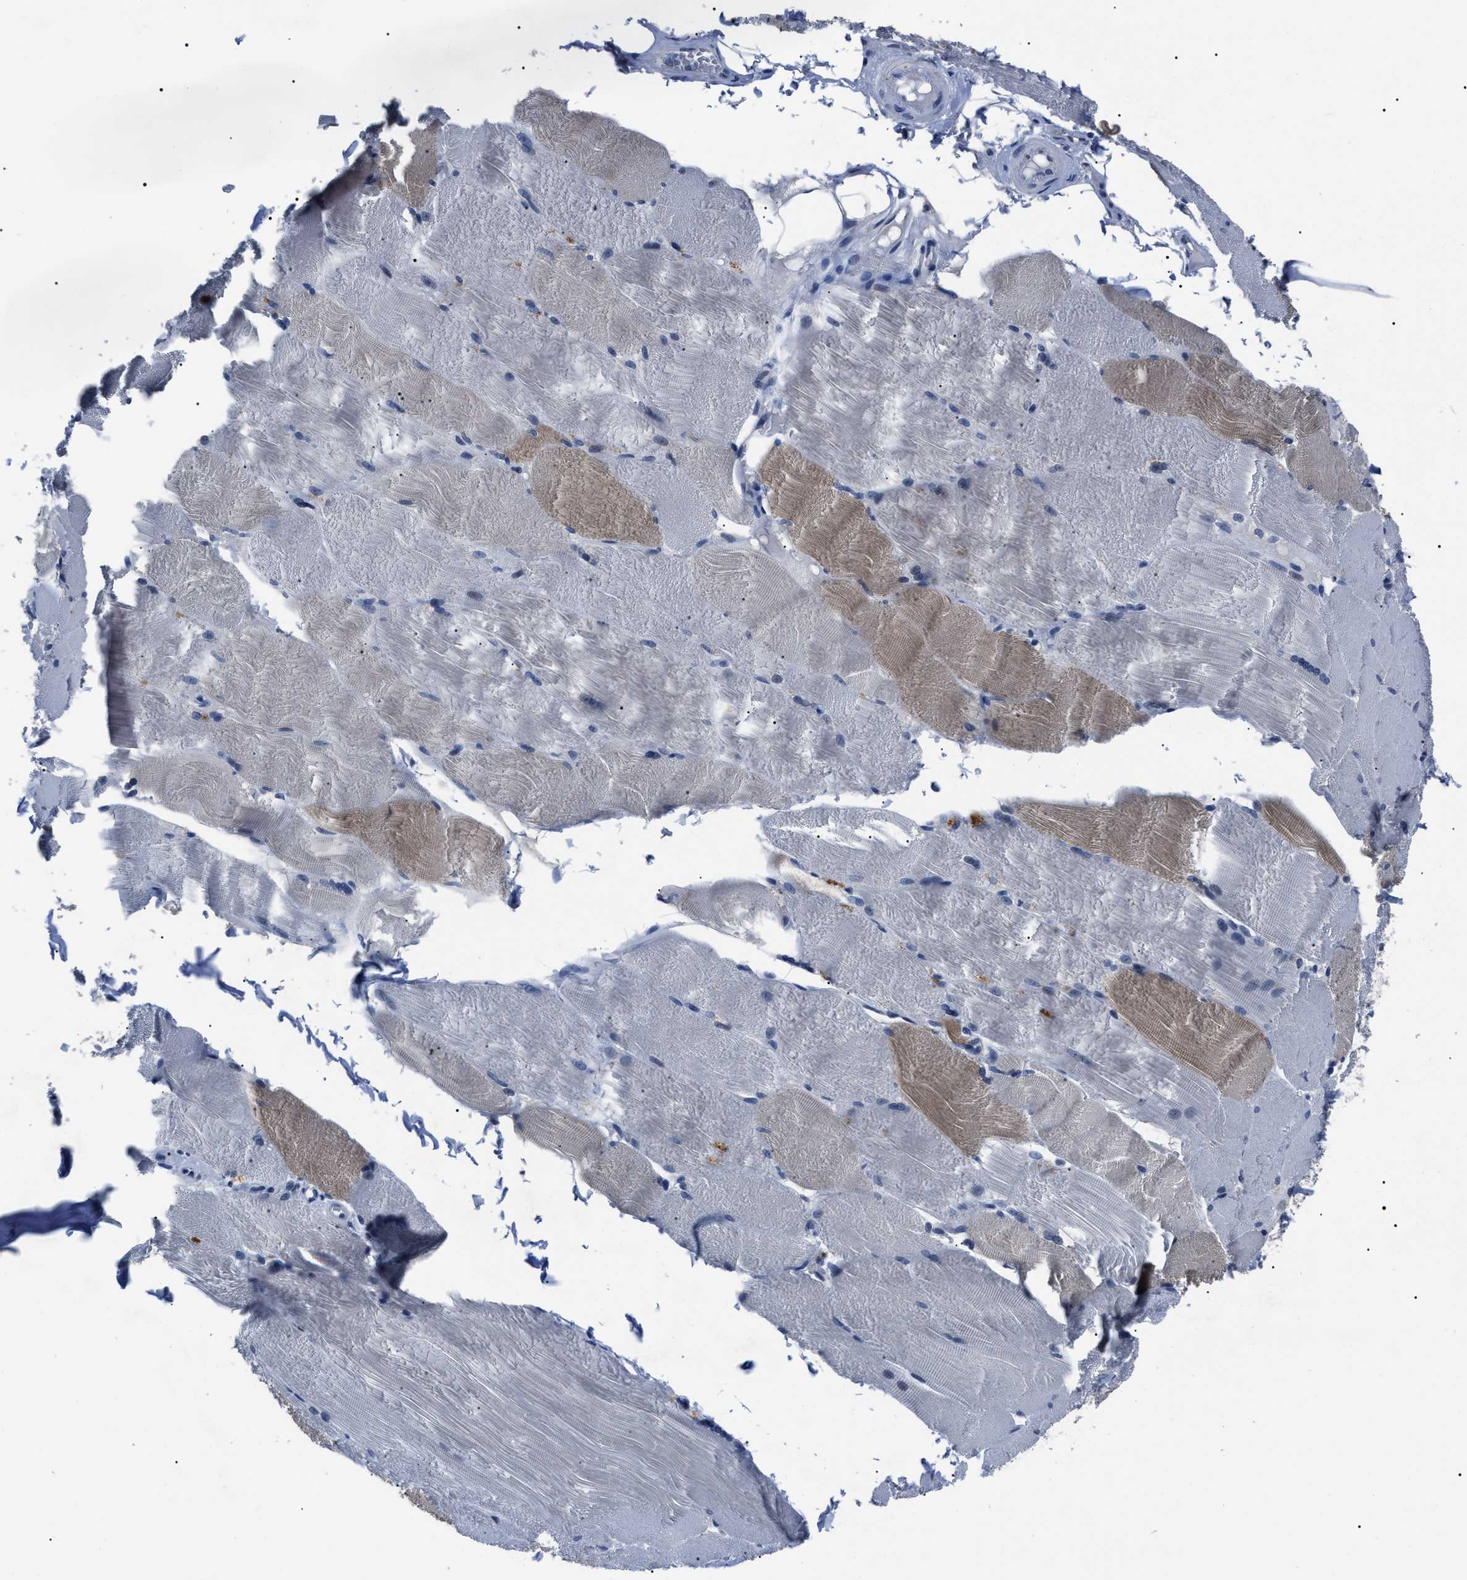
{"staining": {"intensity": "weak", "quantity": "<25%", "location": "cytoplasmic/membranous"}, "tissue": "skeletal muscle", "cell_type": "Myocytes", "image_type": "normal", "snomed": [{"axis": "morphology", "description": "Normal tissue, NOS"}, {"axis": "topography", "description": "Skin"}, {"axis": "topography", "description": "Skeletal muscle"}], "caption": "The photomicrograph exhibits no significant expression in myocytes of skeletal muscle. Nuclei are stained in blue.", "gene": "LRWD1", "patient": {"sex": "male", "age": 83}}